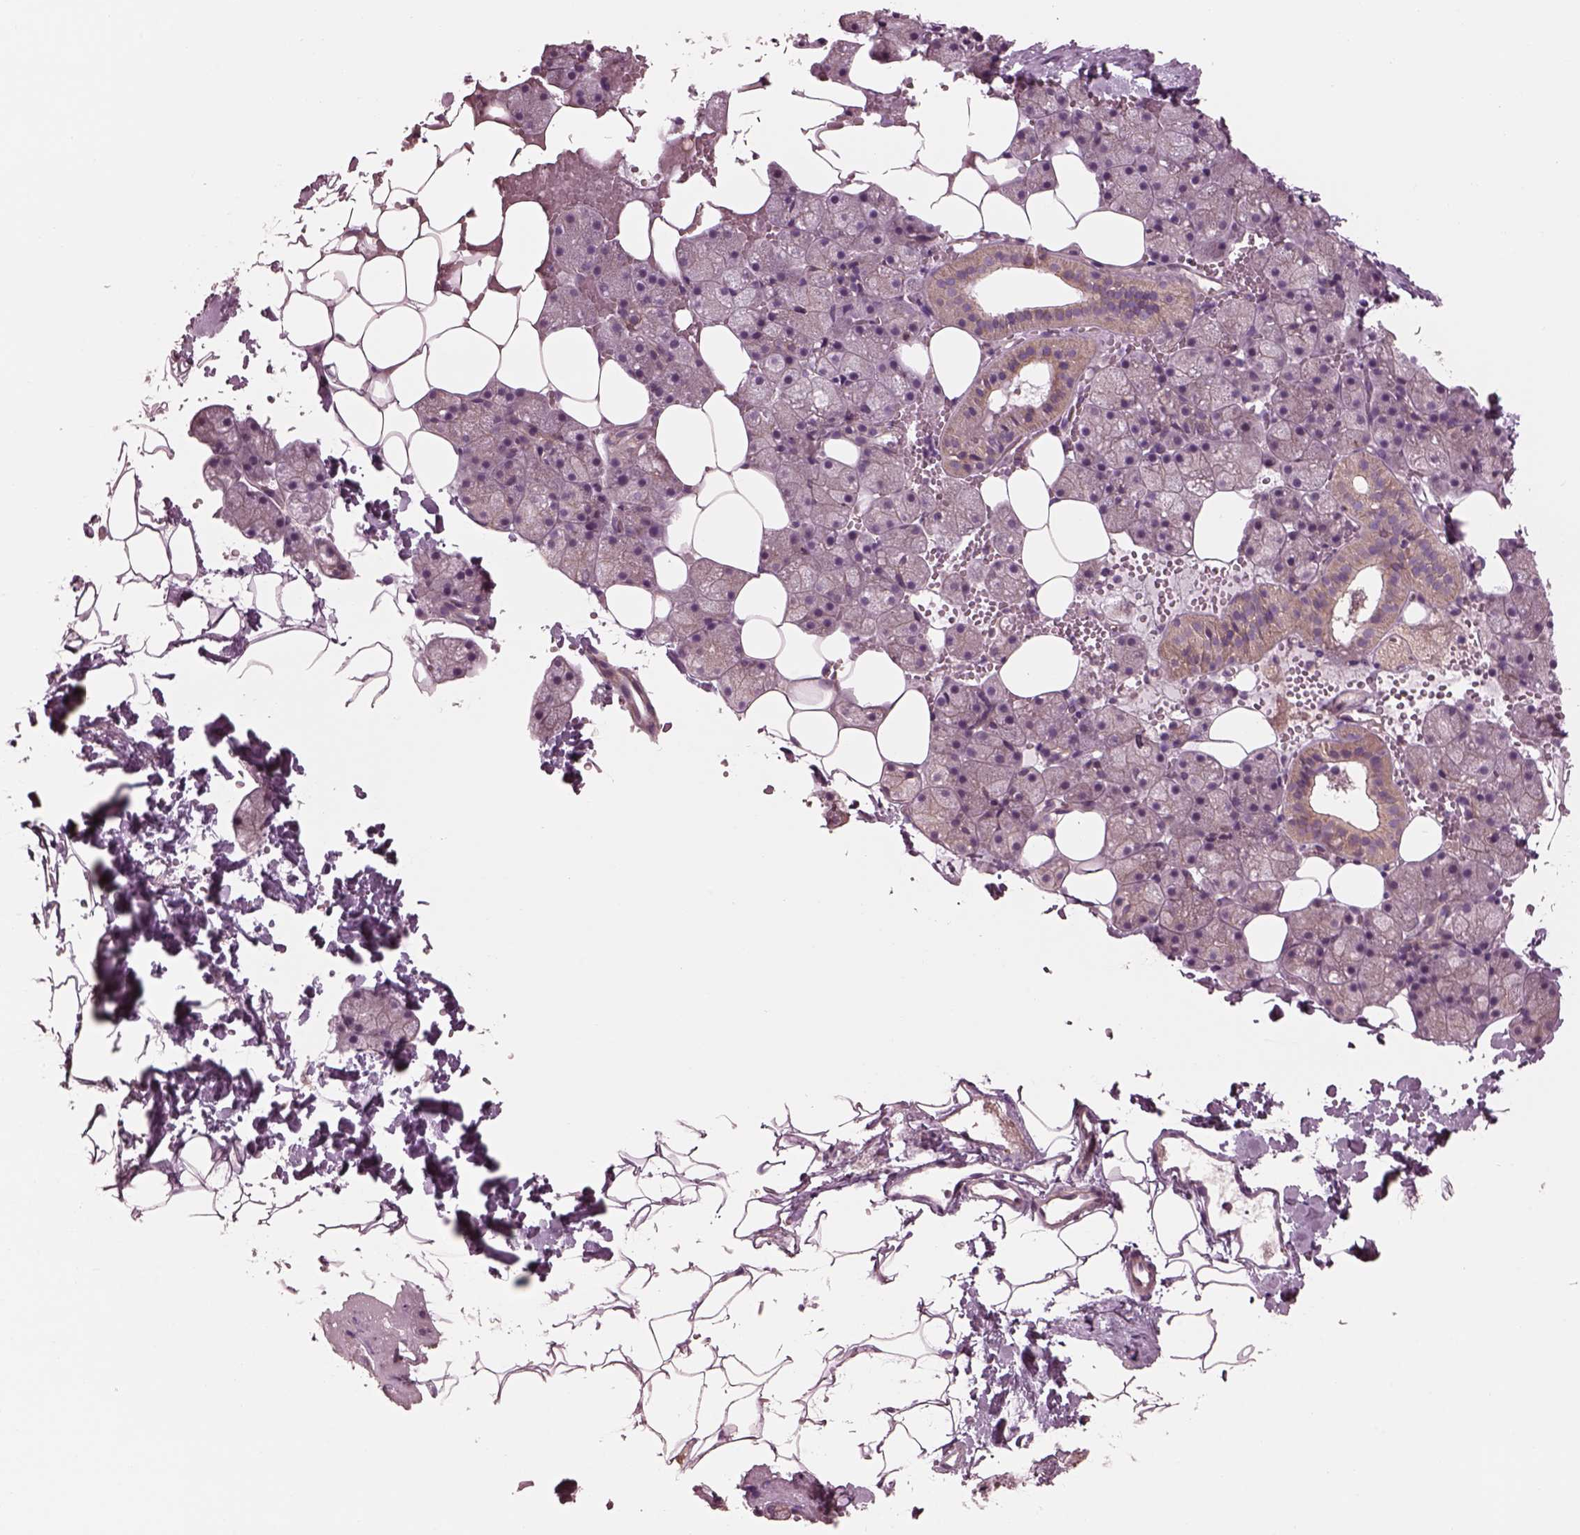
{"staining": {"intensity": "weak", "quantity": "25%-75%", "location": "cytoplasmic/membranous"}, "tissue": "salivary gland", "cell_type": "Glandular cells", "image_type": "normal", "snomed": [{"axis": "morphology", "description": "Normal tissue, NOS"}, {"axis": "topography", "description": "Salivary gland"}], "caption": "Salivary gland stained with immunohistochemistry (IHC) exhibits weak cytoplasmic/membranous positivity in approximately 25%-75% of glandular cells.", "gene": "STK33", "patient": {"sex": "male", "age": 38}}